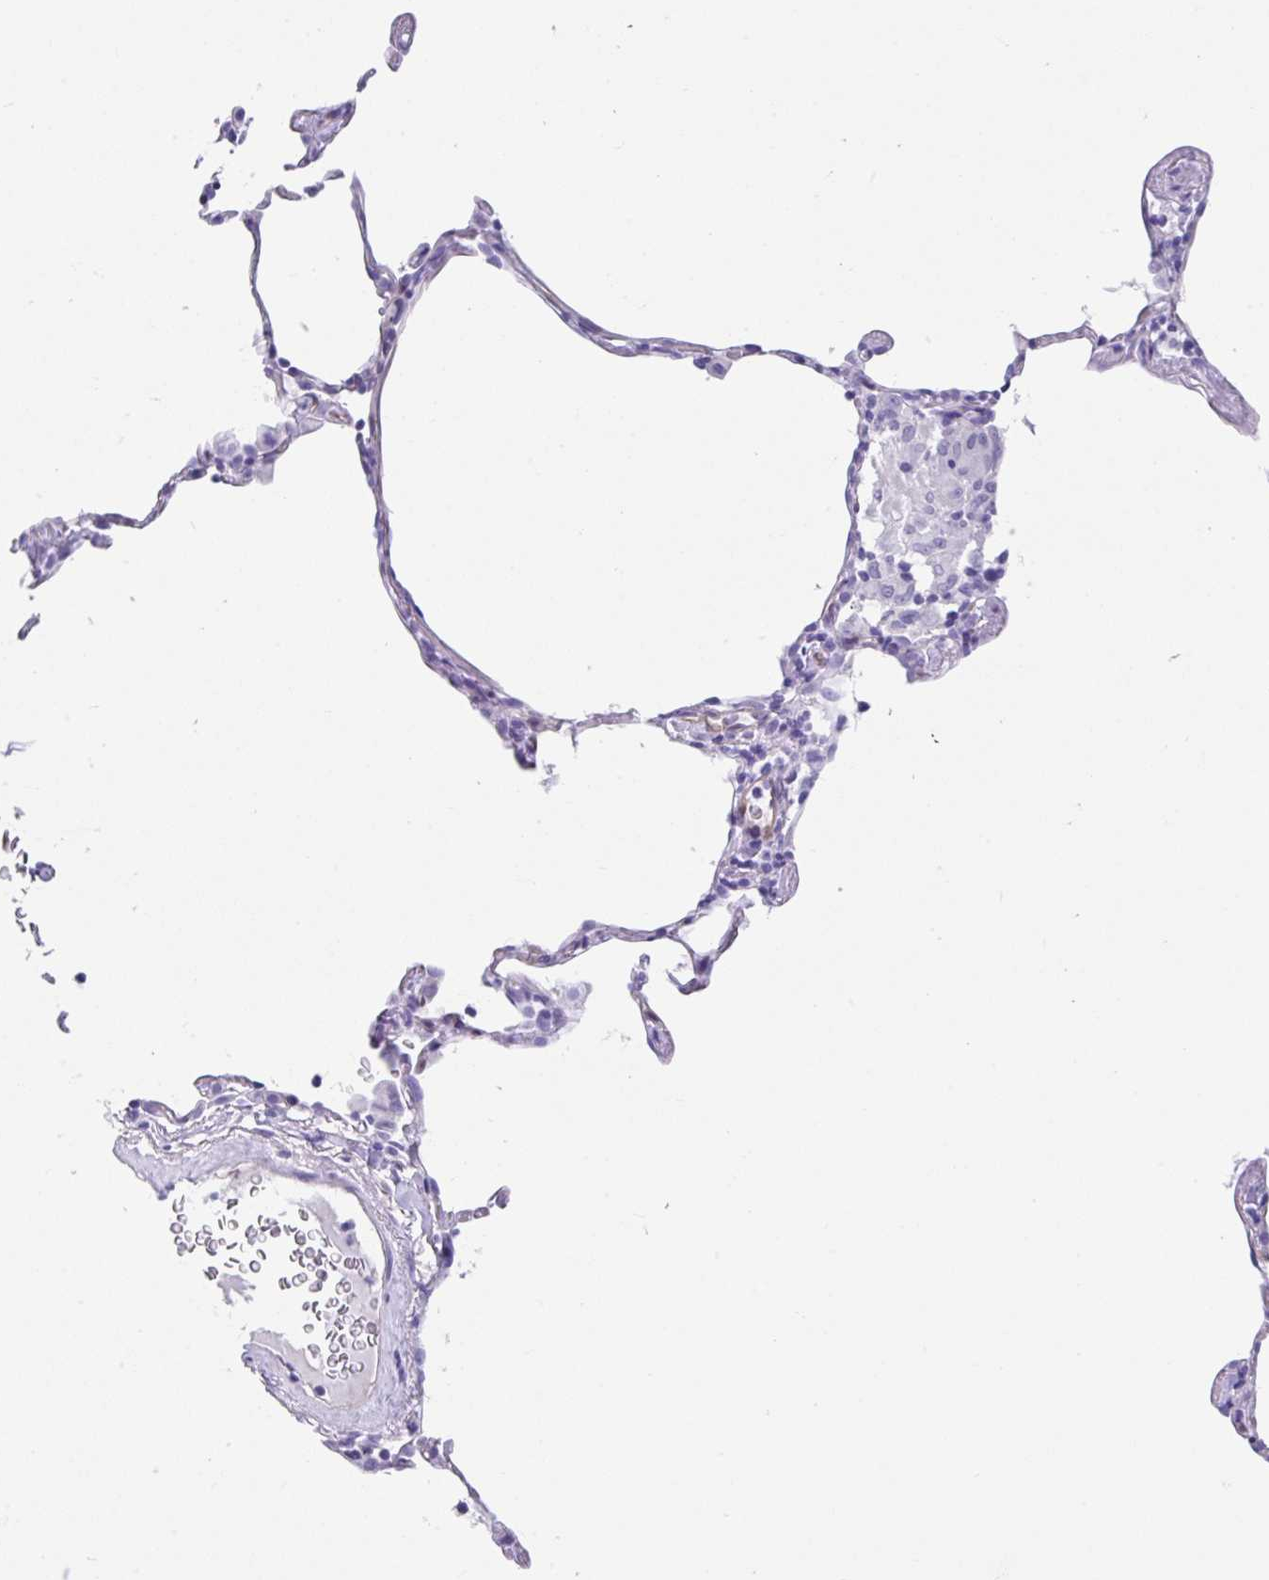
{"staining": {"intensity": "negative", "quantity": "none", "location": "none"}, "tissue": "lung", "cell_type": "Alveolar cells", "image_type": "normal", "snomed": [{"axis": "morphology", "description": "Normal tissue, NOS"}, {"axis": "topography", "description": "Lung"}], "caption": "This is an immunohistochemistry photomicrograph of unremarkable lung. There is no expression in alveolar cells.", "gene": "FAM107A", "patient": {"sex": "female", "age": 57}}